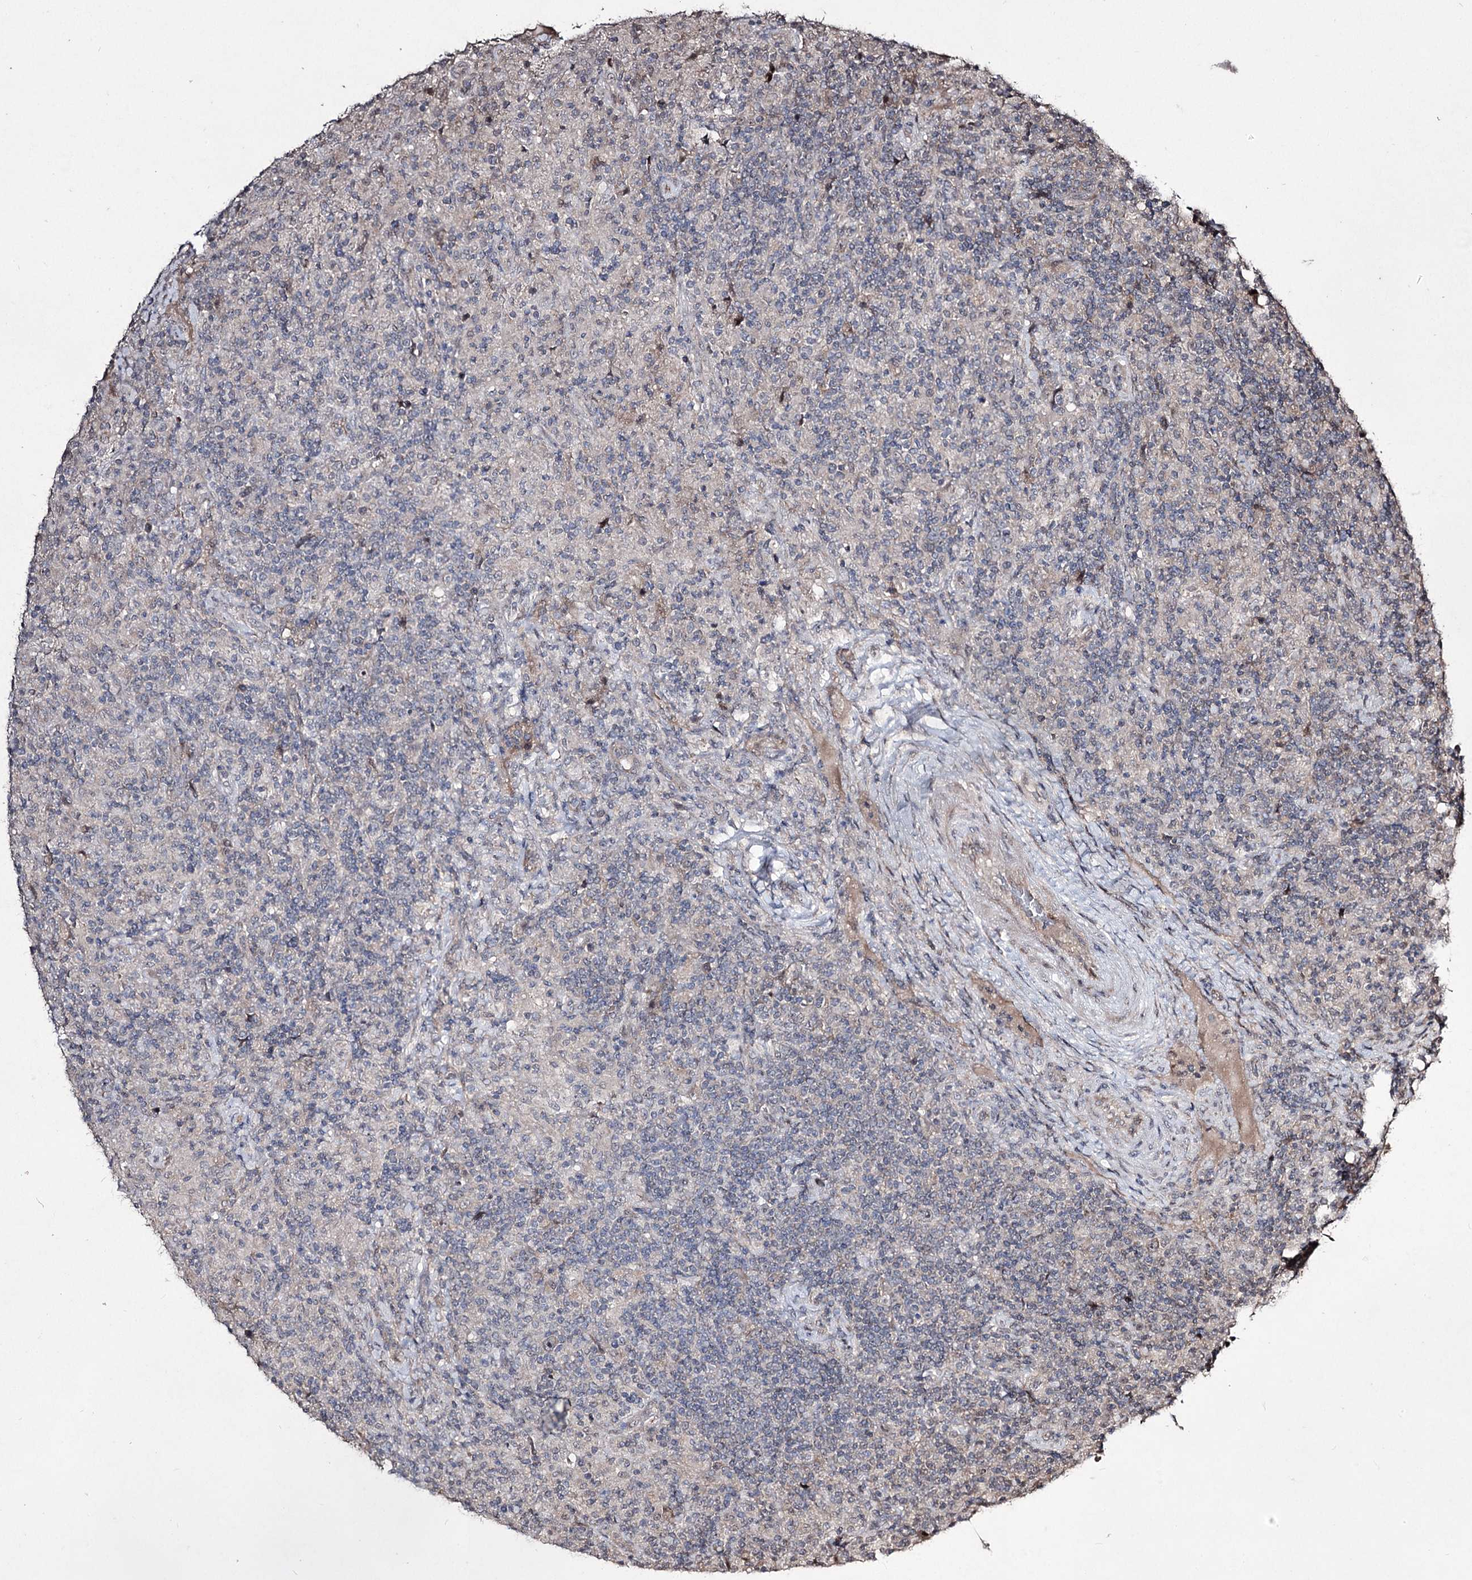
{"staining": {"intensity": "negative", "quantity": "none", "location": "none"}, "tissue": "lymphoma", "cell_type": "Tumor cells", "image_type": "cancer", "snomed": [{"axis": "morphology", "description": "Hodgkin's disease, NOS"}, {"axis": "topography", "description": "Lymph node"}], "caption": "Tumor cells are negative for protein expression in human lymphoma.", "gene": "CPNE8", "patient": {"sex": "male", "age": 70}}